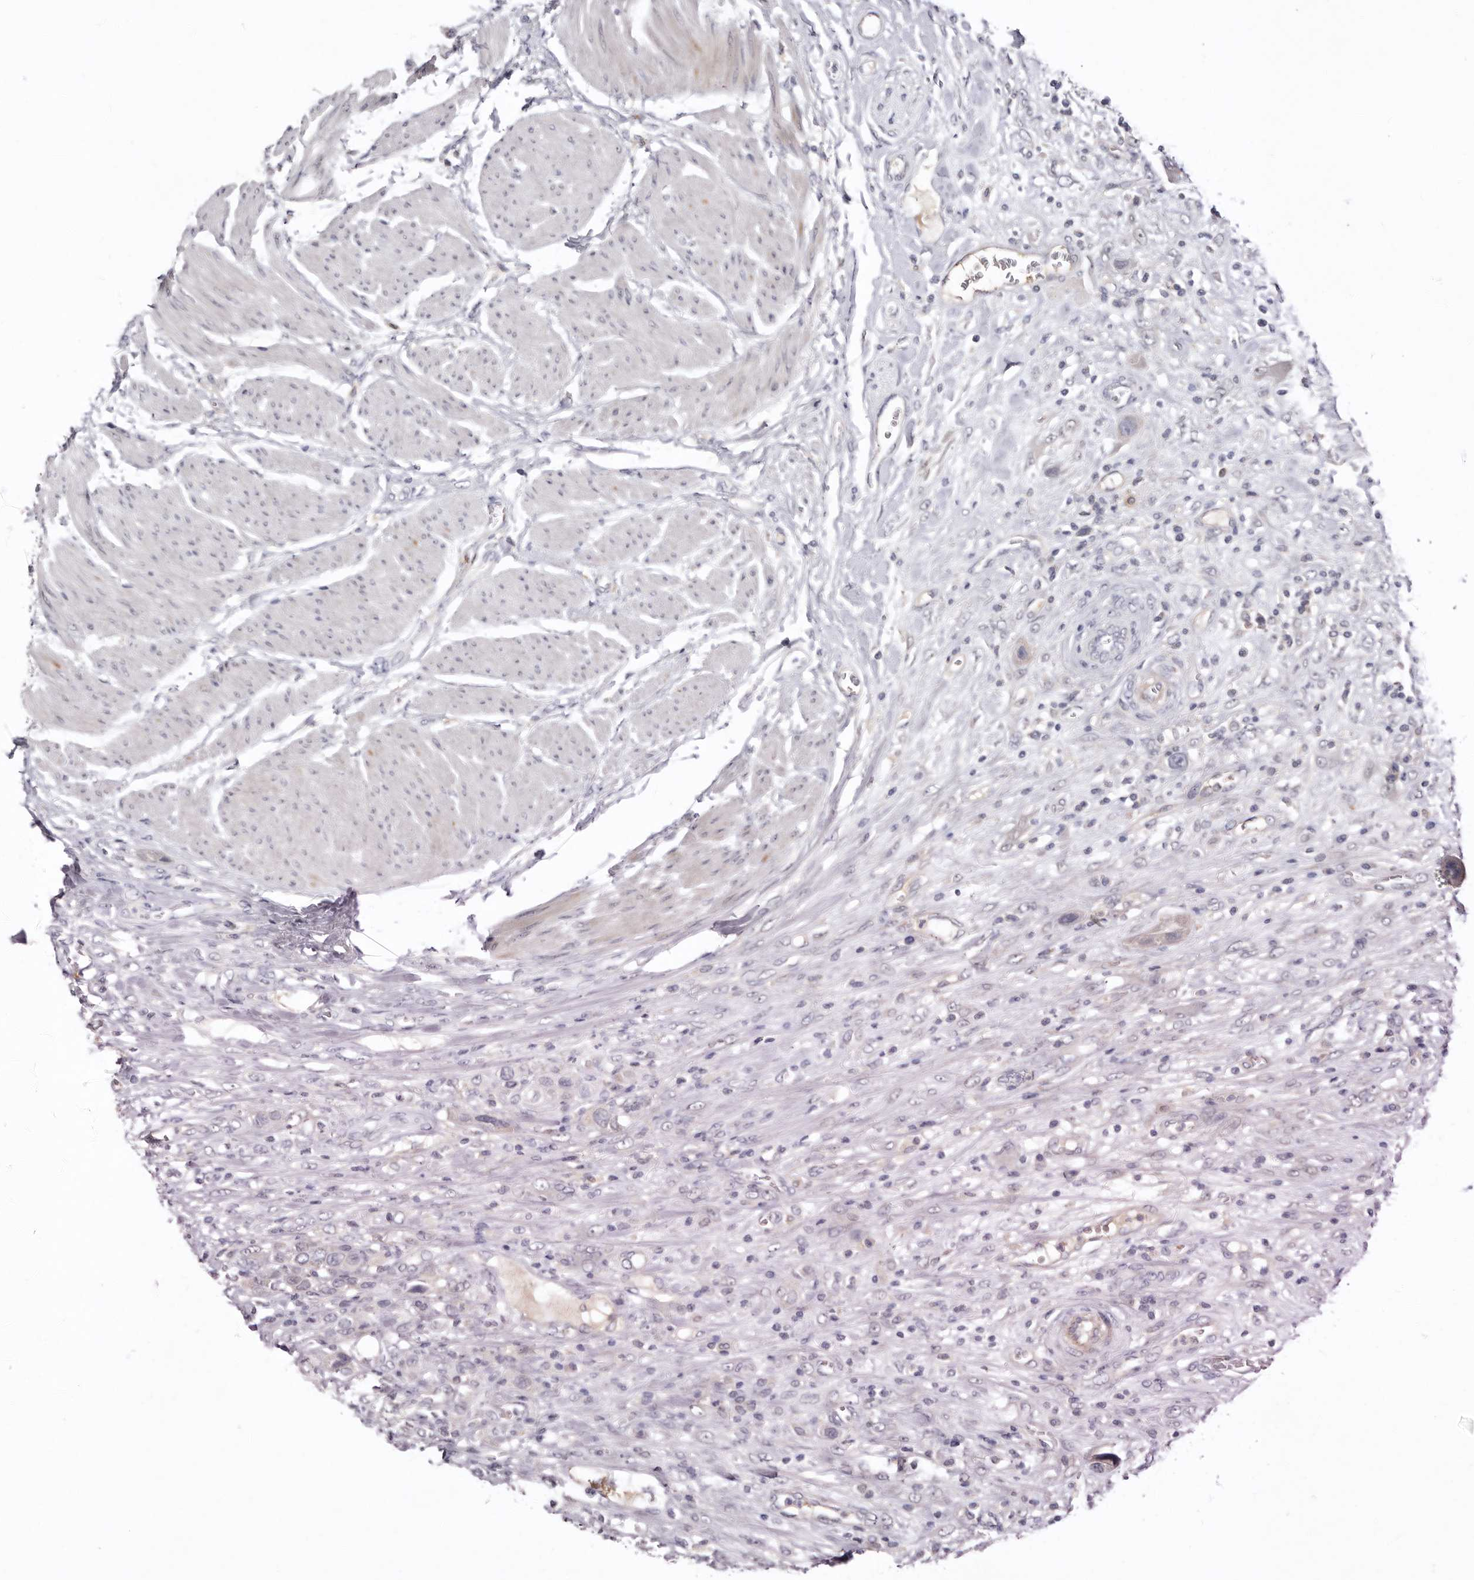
{"staining": {"intensity": "negative", "quantity": "none", "location": "none"}, "tissue": "urothelial cancer", "cell_type": "Tumor cells", "image_type": "cancer", "snomed": [{"axis": "morphology", "description": "Urothelial carcinoma, High grade"}, {"axis": "topography", "description": "Urinary bladder"}], "caption": "Immunohistochemistry micrograph of neoplastic tissue: urothelial cancer stained with DAB (3,3'-diaminobenzidine) displays no significant protein expression in tumor cells. The staining is performed using DAB (3,3'-diaminobenzidine) brown chromogen with nuclei counter-stained in using hematoxylin.", "gene": "LMLN", "patient": {"sex": "male", "age": 50}}